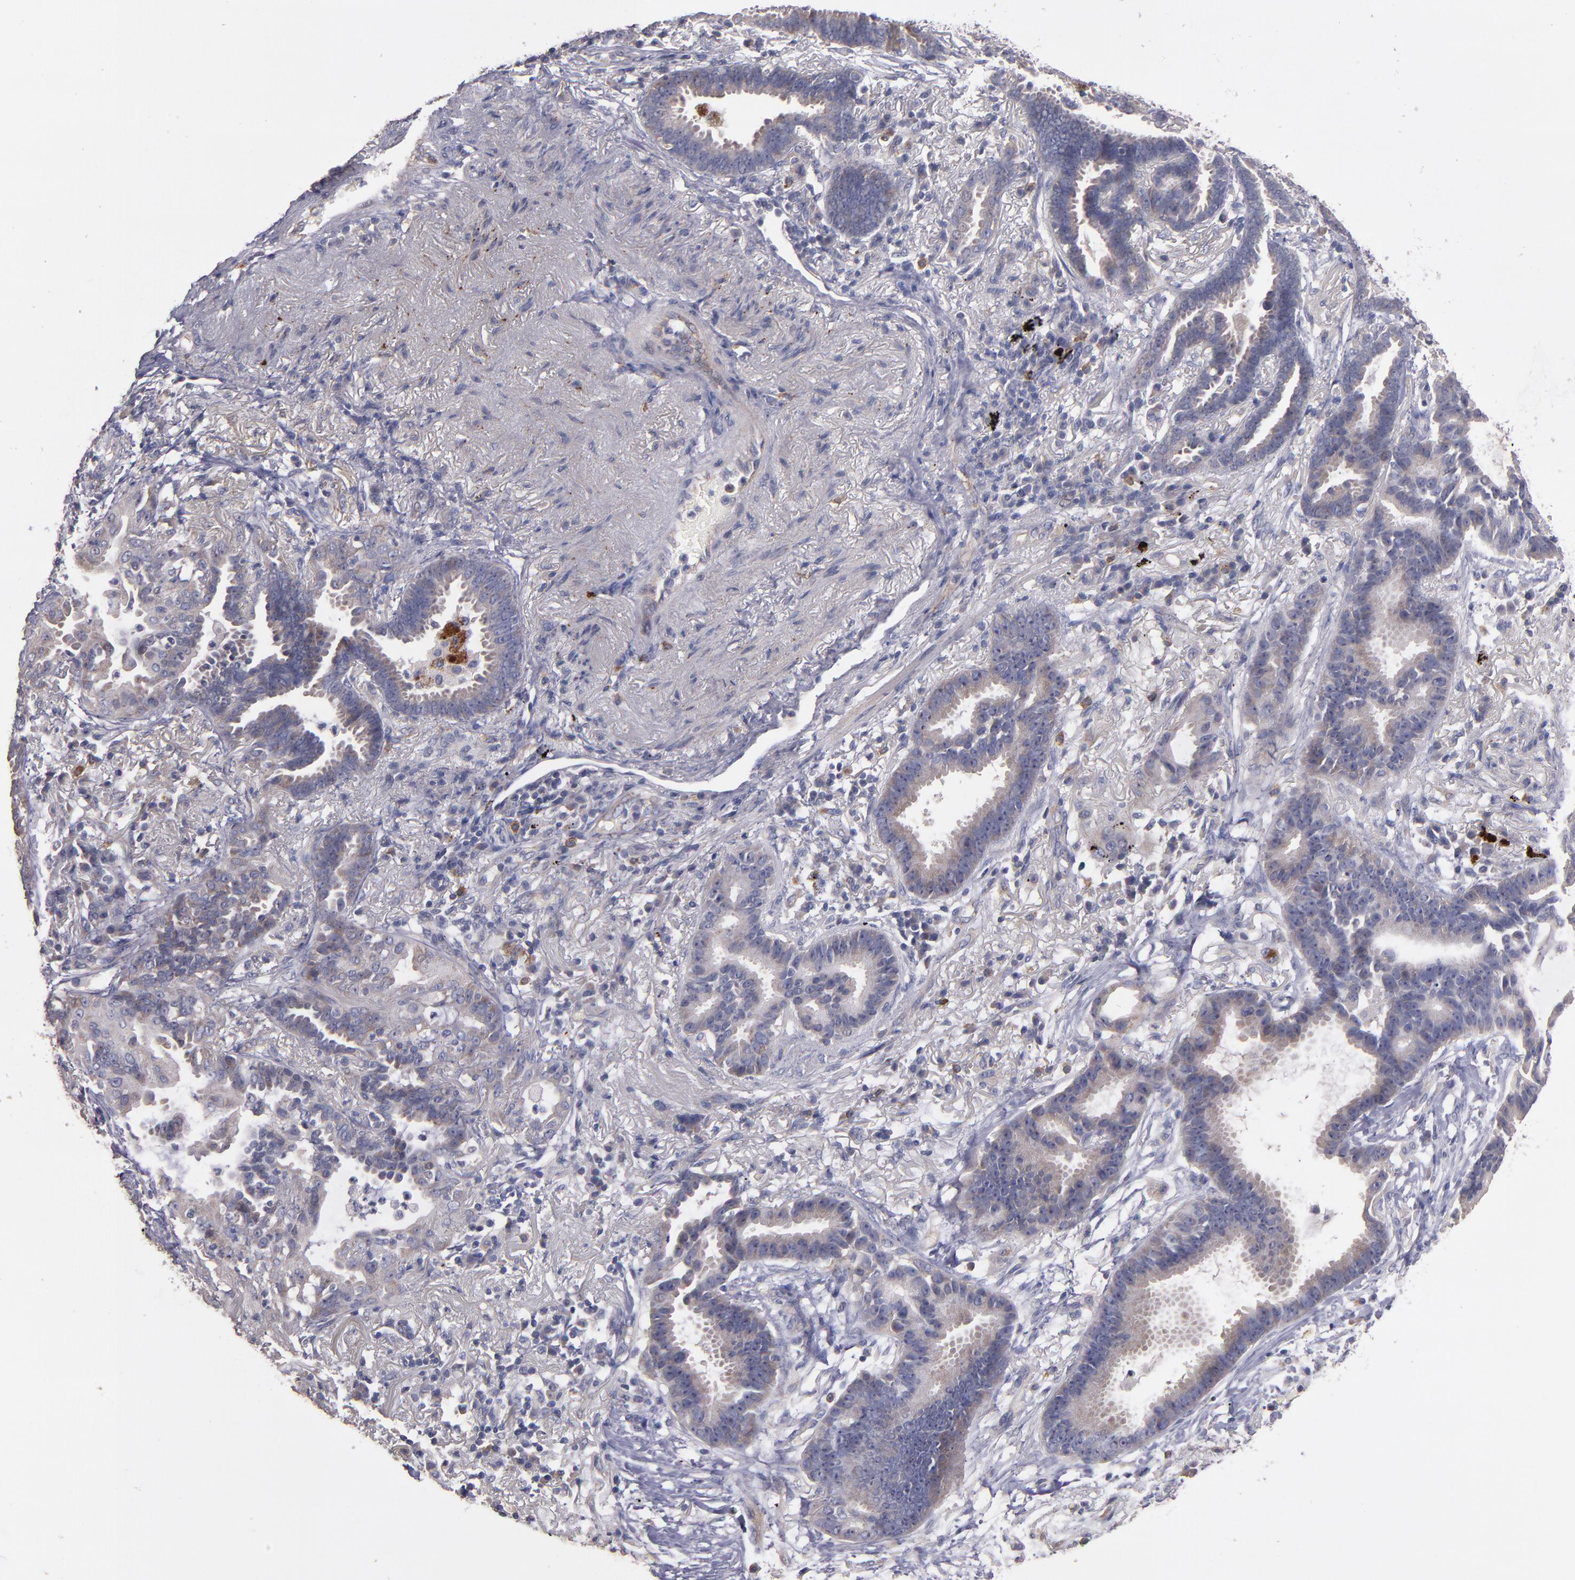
{"staining": {"intensity": "moderate", "quantity": "25%-75%", "location": "cytoplasmic/membranous"}, "tissue": "lung cancer", "cell_type": "Tumor cells", "image_type": "cancer", "snomed": [{"axis": "morphology", "description": "Adenocarcinoma, NOS"}, {"axis": "topography", "description": "Lung"}], "caption": "Brown immunohistochemical staining in human adenocarcinoma (lung) displays moderate cytoplasmic/membranous positivity in approximately 25%-75% of tumor cells. Using DAB (brown) and hematoxylin (blue) stains, captured at high magnification using brightfield microscopy.", "gene": "MAGEE1", "patient": {"sex": "female", "age": 64}}